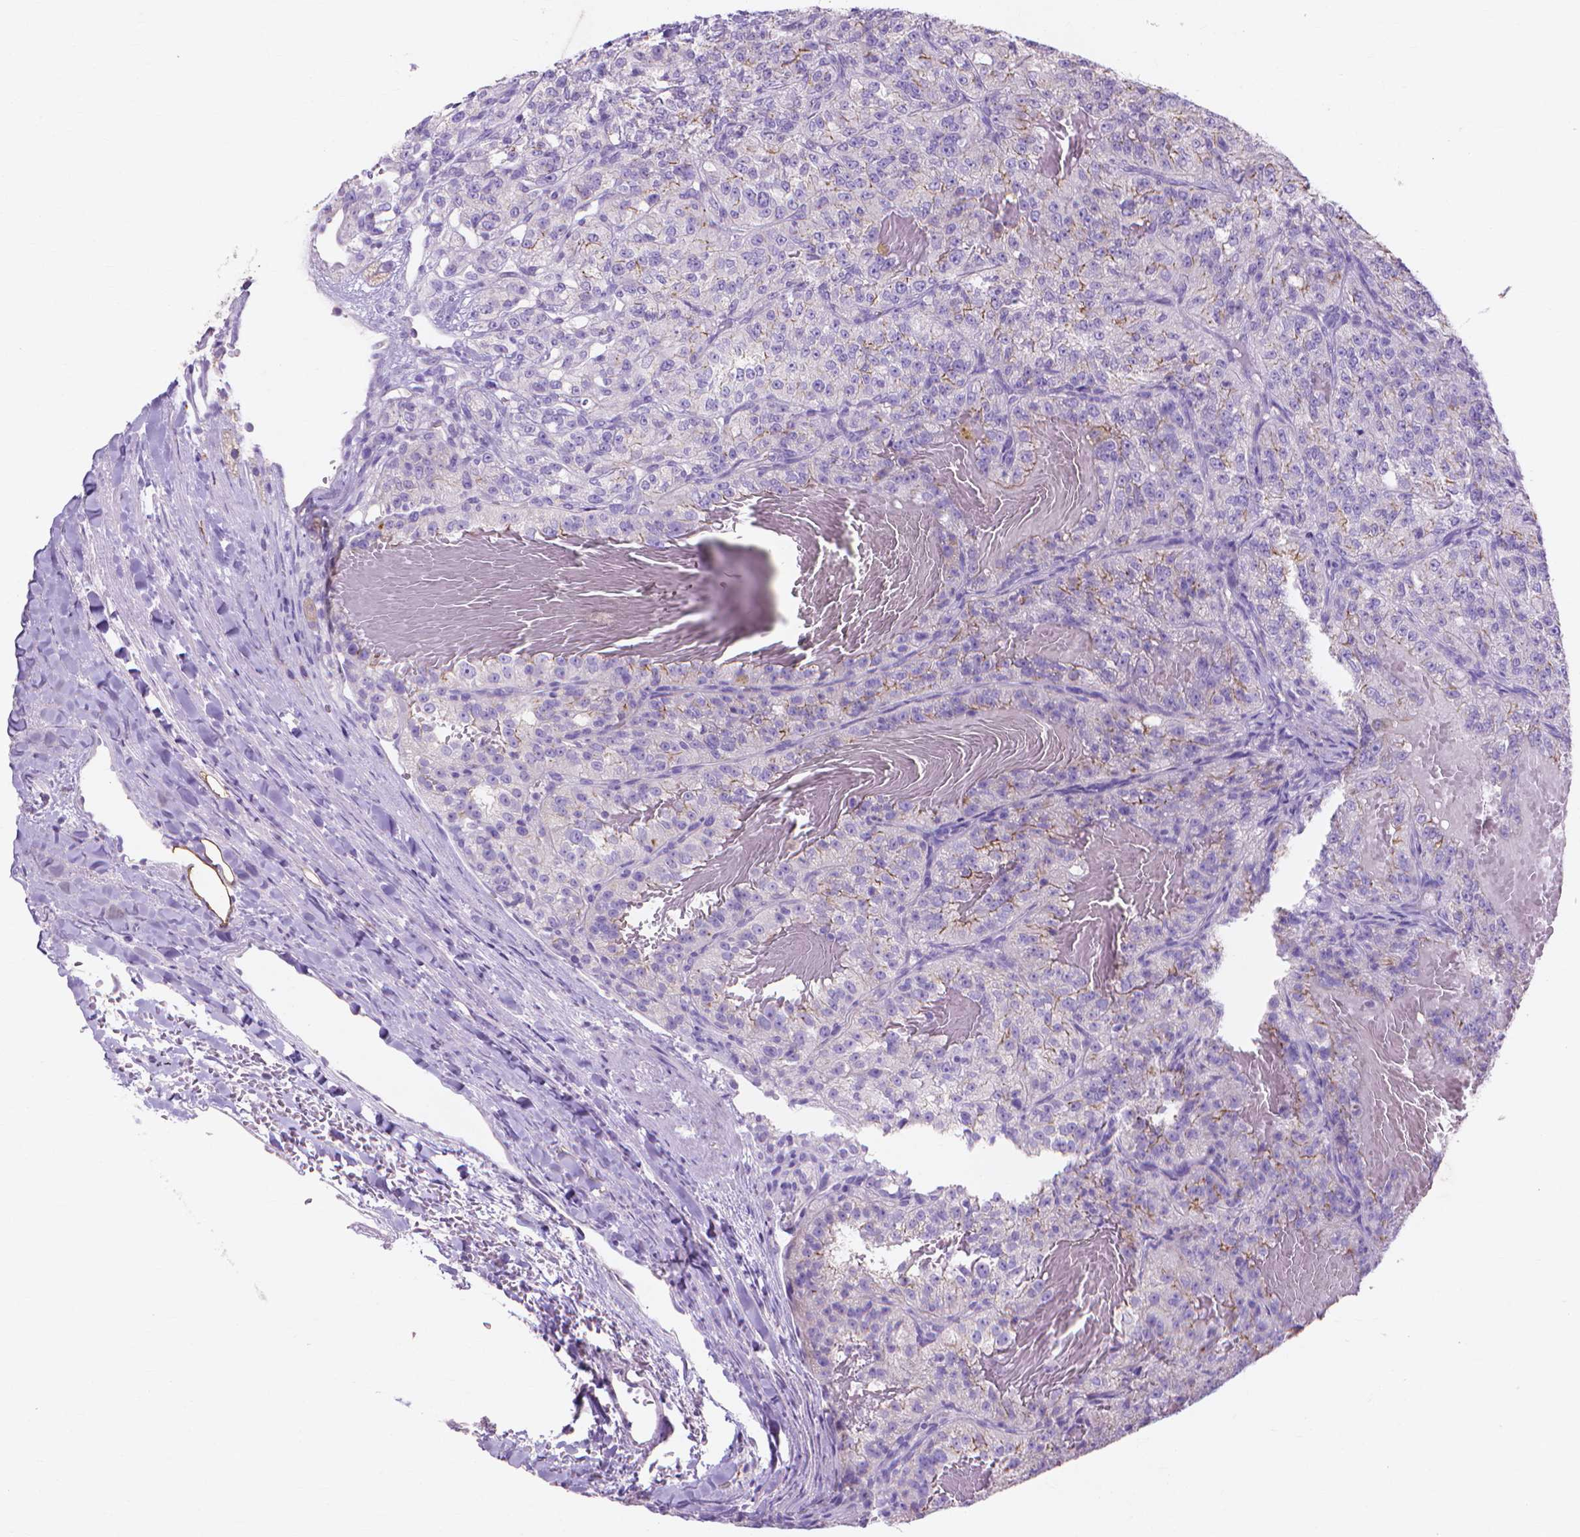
{"staining": {"intensity": "negative", "quantity": "none", "location": "none"}, "tissue": "renal cancer", "cell_type": "Tumor cells", "image_type": "cancer", "snomed": [{"axis": "morphology", "description": "Adenocarcinoma, NOS"}, {"axis": "topography", "description": "Kidney"}], "caption": "This image is of renal cancer stained with immunohistochemistry to label a protein in brown with the nuclei are counter-stained blue. There is no expression in tumor cells.", "gene": "MMP11", "patient": {"sex": "female", "age": 63}}